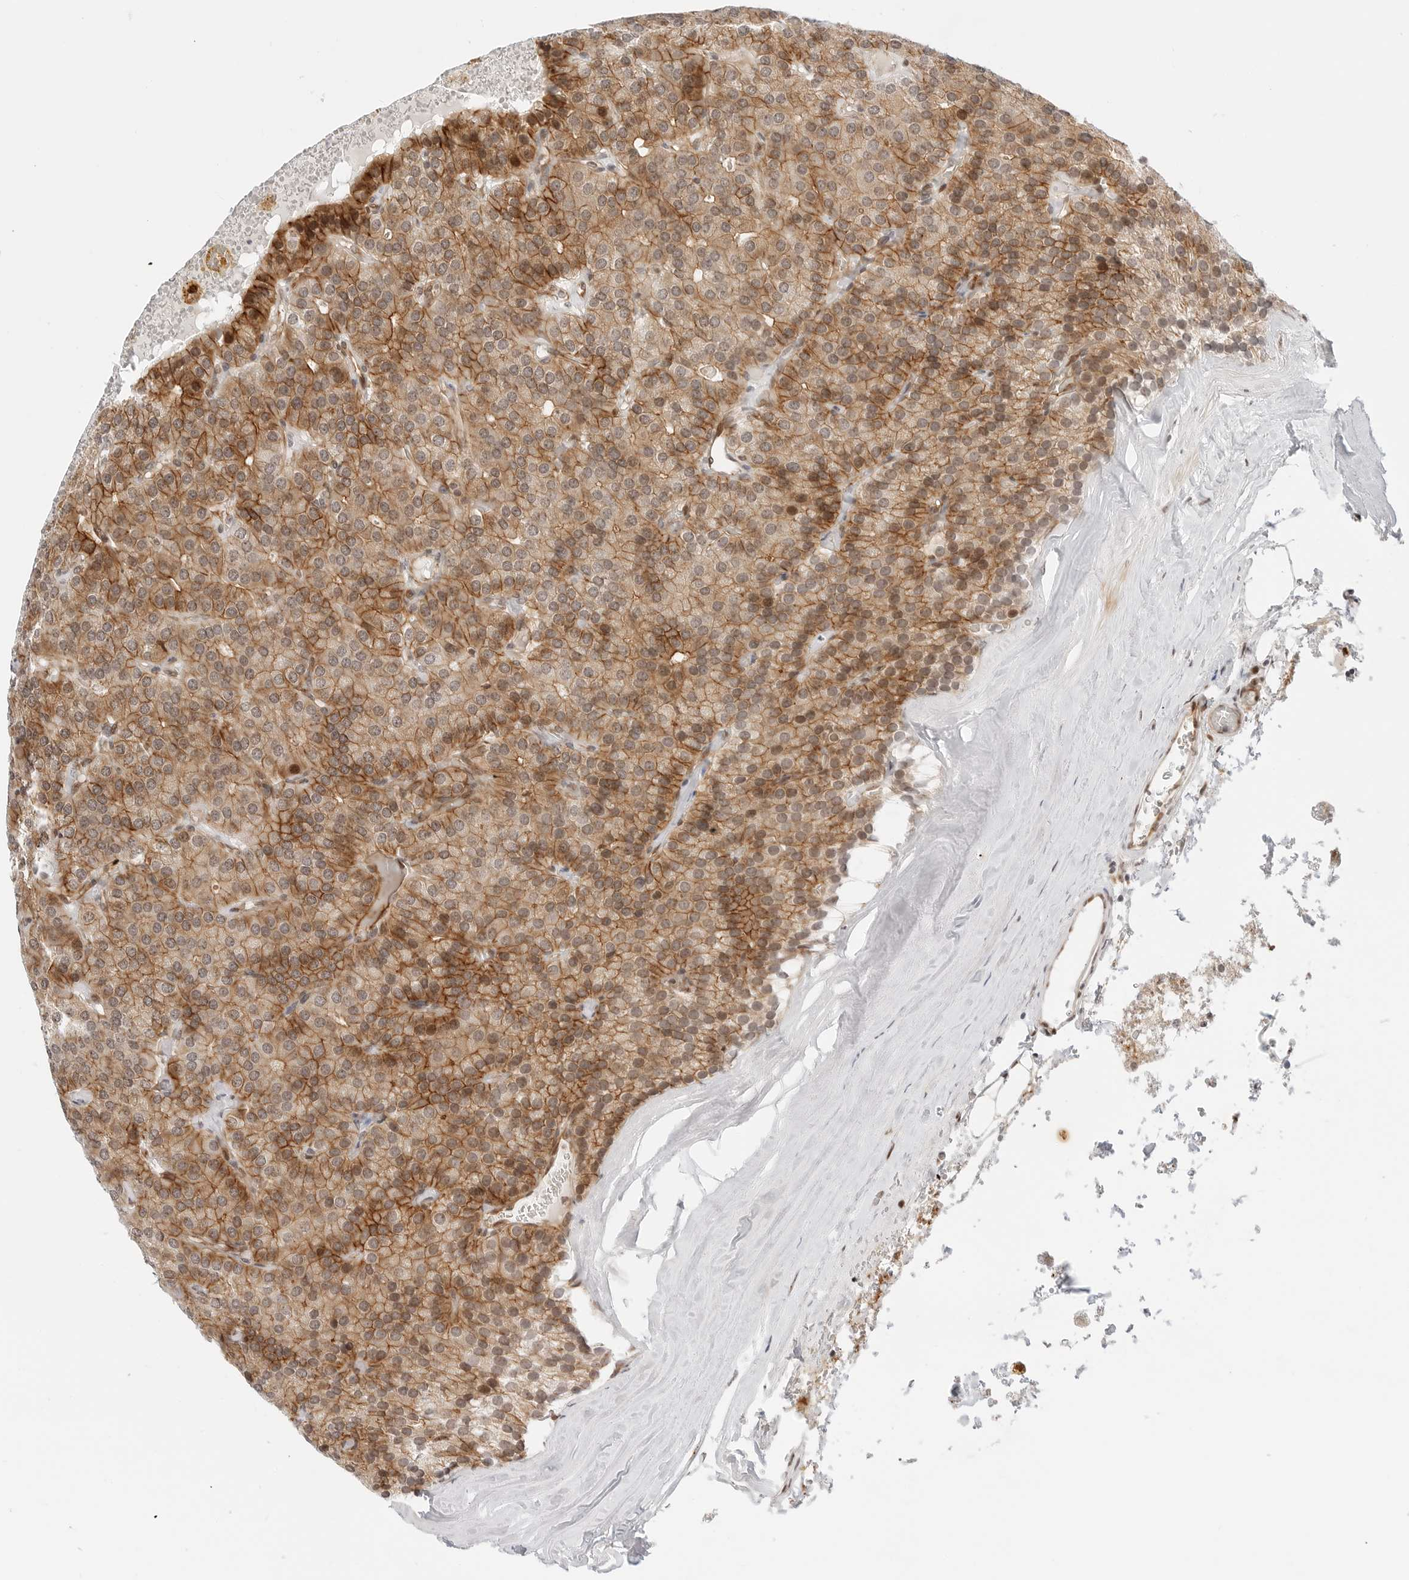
{"staining": {"intensity": "moderate", "quantity": ">75%", "location": "cytoplasmic/membranous,nuclear"}, "tissue": "parathyroid gland", "cell_type": "Glandular cells", "image_type": "normal", "snomed": [{"axis": "morphology", "description": "Normal tissue, NOS"}, {"axis": "morphology", "description": "Adenoma, NOS"}, {"axis": "topography", "description": "Parathyroid gland"}], "caption": "High-magnification brightfield microscopy of normal parathyroid gland stained with DAB (3,3'-diaminobenzidine) (brown) and counterstained with hematoxylin (blue). glandular cells exhibit moderate cytoplasmic/membranous,nuclear expression is identified in about>75% of cells. Using DAB (3,3'-diaminobenzidine) (brown) and hematoxylin (blue) stains, captured at high magnification using brightfield microscopy.", "gene": "ZNF613", "patient": {"sex": "female", "age": 86}}